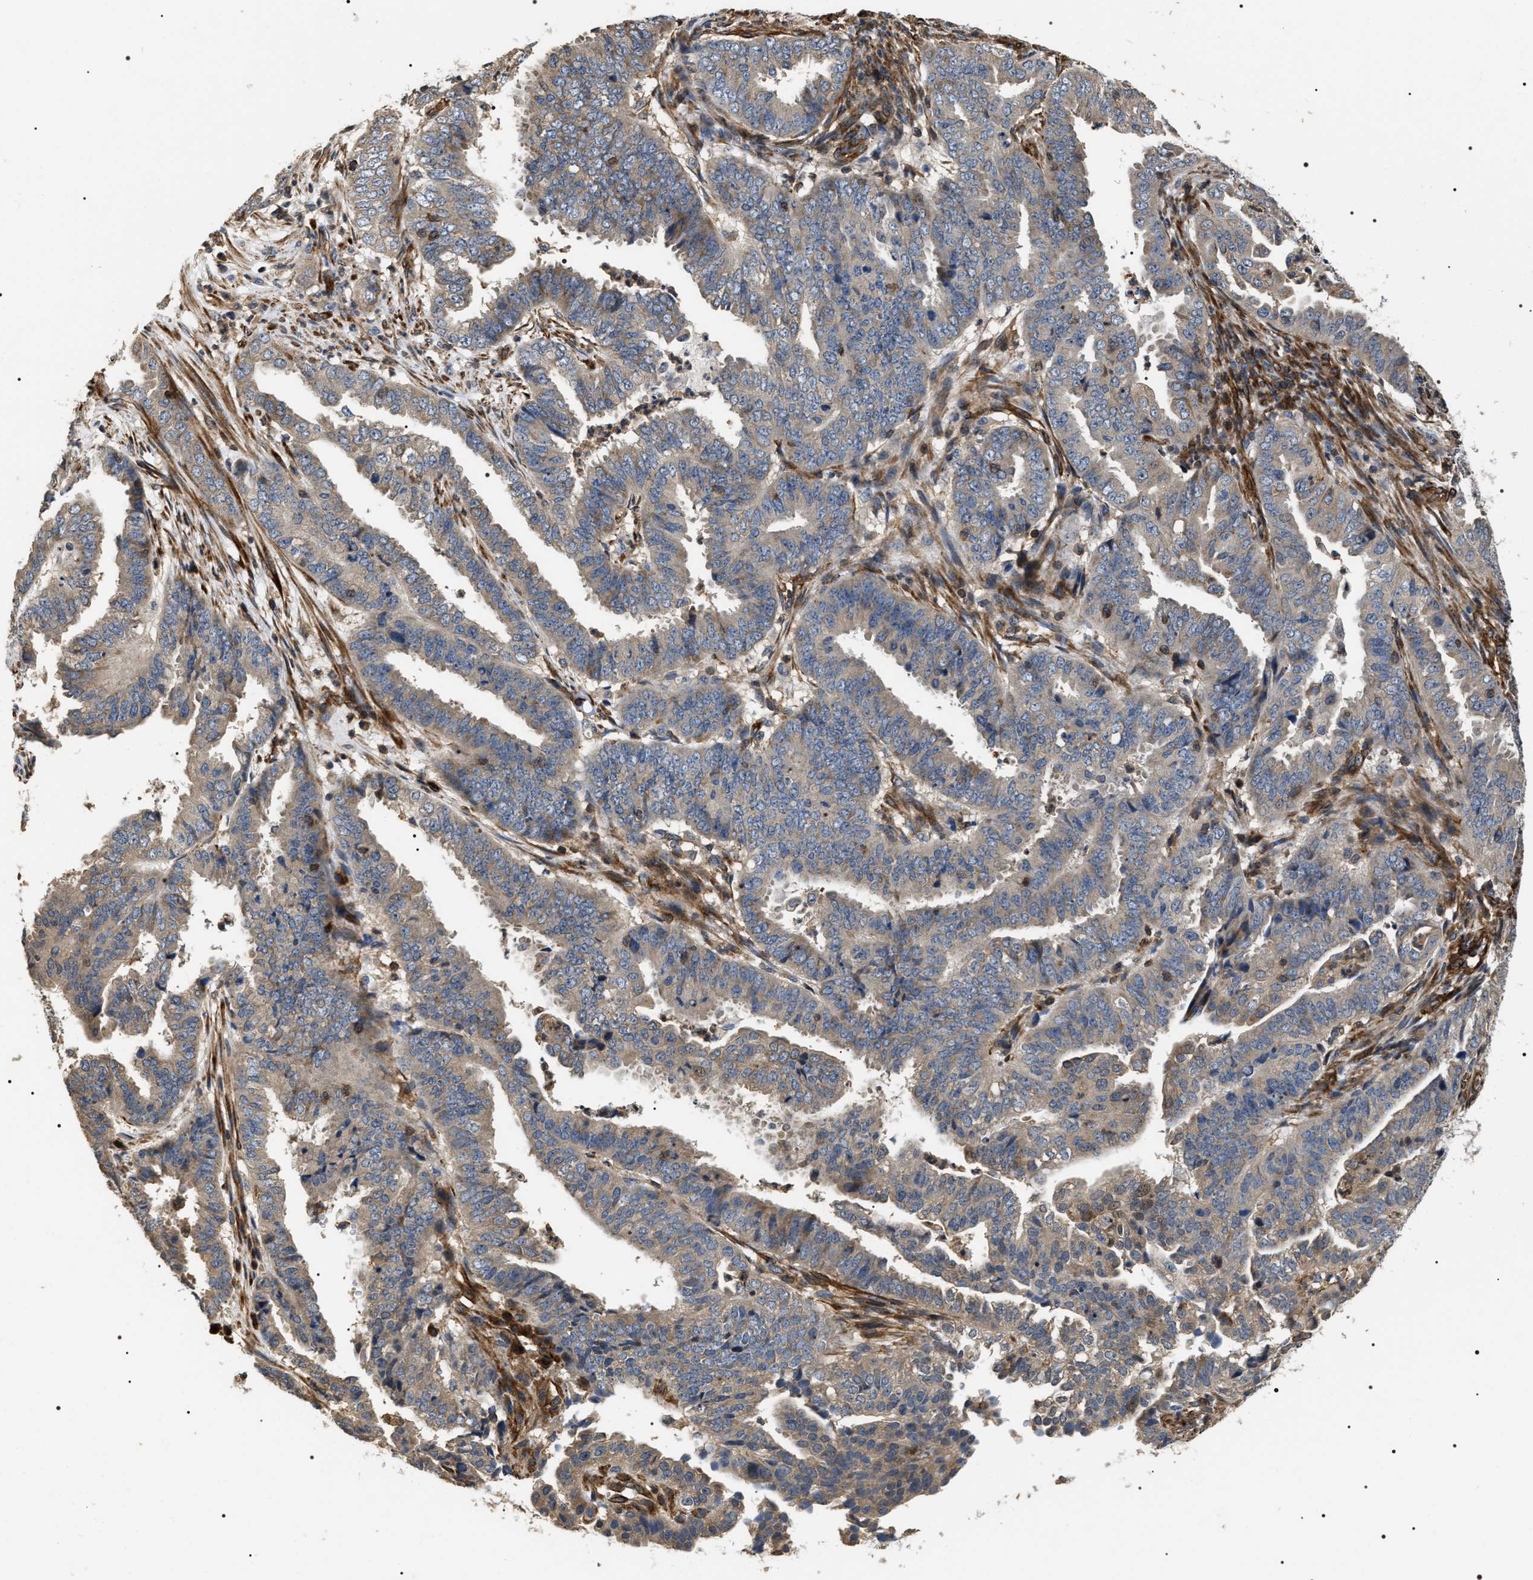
{"staining": {"intensity": "weak", "quantity": "<25%", "location": "cytoplasmic/membranous"}, "tissue": "endometrial cancer", "cell_type": "Tumor cells", "image_type": "cancer", "snomed": [{"axis": "morphology", "description": "Adenocarcinoma, NOS"}, {"axis": "topography", "description": "Endometrium"}], "caption": "Photomicrograph shows no protein positivity in tumor cells of endometrial cancer tissue. (Brightfield microscopy of DAB (3,3'-diaminobenzidine) immunohistochemistry (IHC) at high magnification).", "gene": "ZC3HAV1L", "patient": {"sex": "female", "age": 51}}